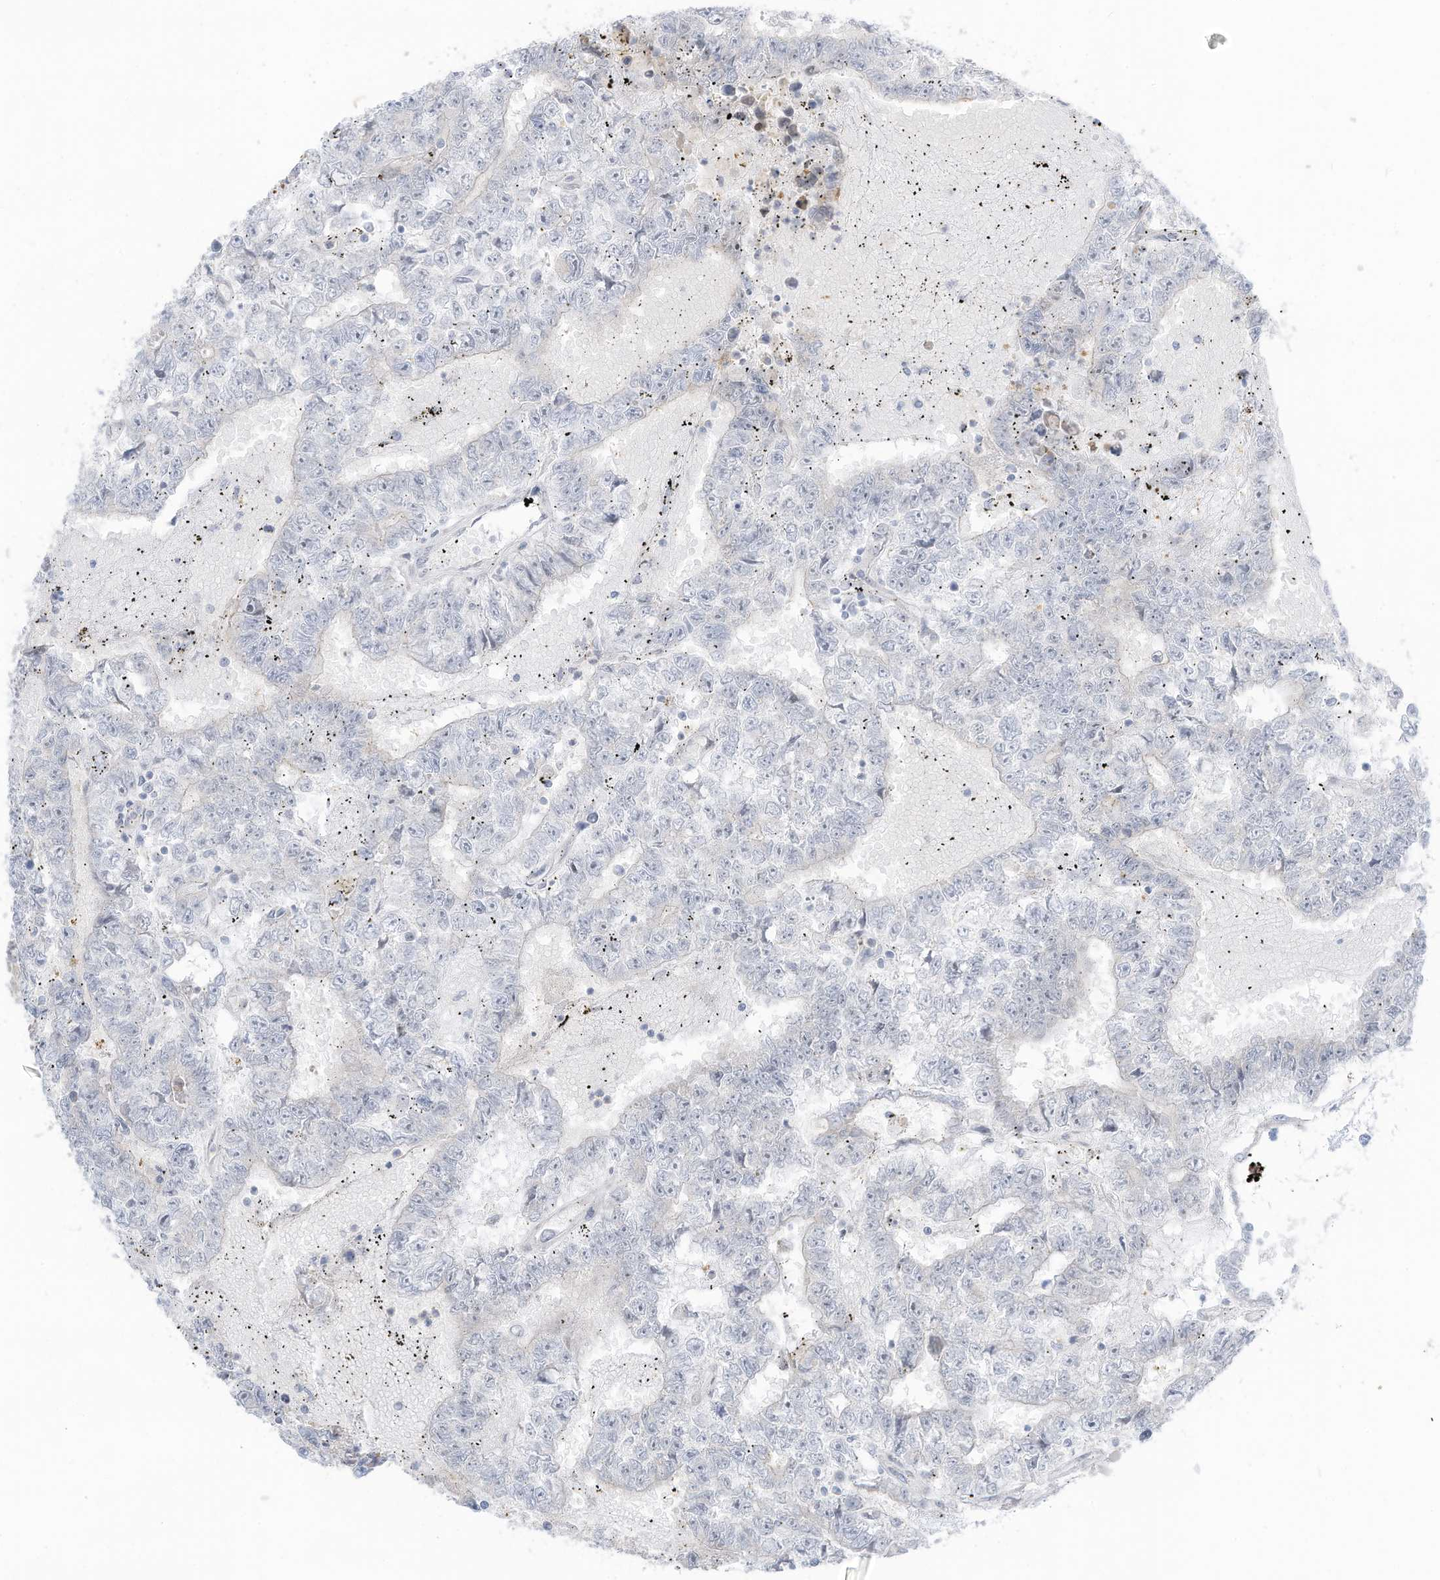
{"staining": {"intensity": "negative", "quantity": "none", "location": "none"}, "tissue": "testis cancer", "cell_type": "Tumor cells", "image_type": "cancer", "snomed": [{"axis": "morphology", "description": "Carcinoma, Embryonal, NOS"}, {"axis": "topography", "description": "Testis"}], "caption": "DAB immunohistochemical staining of human embryonal carcinoma (testis) exhibits no significant expression in tumor cells.", "gene": "ASPRV1", "patient": {"sex": "male", "age": 25}}